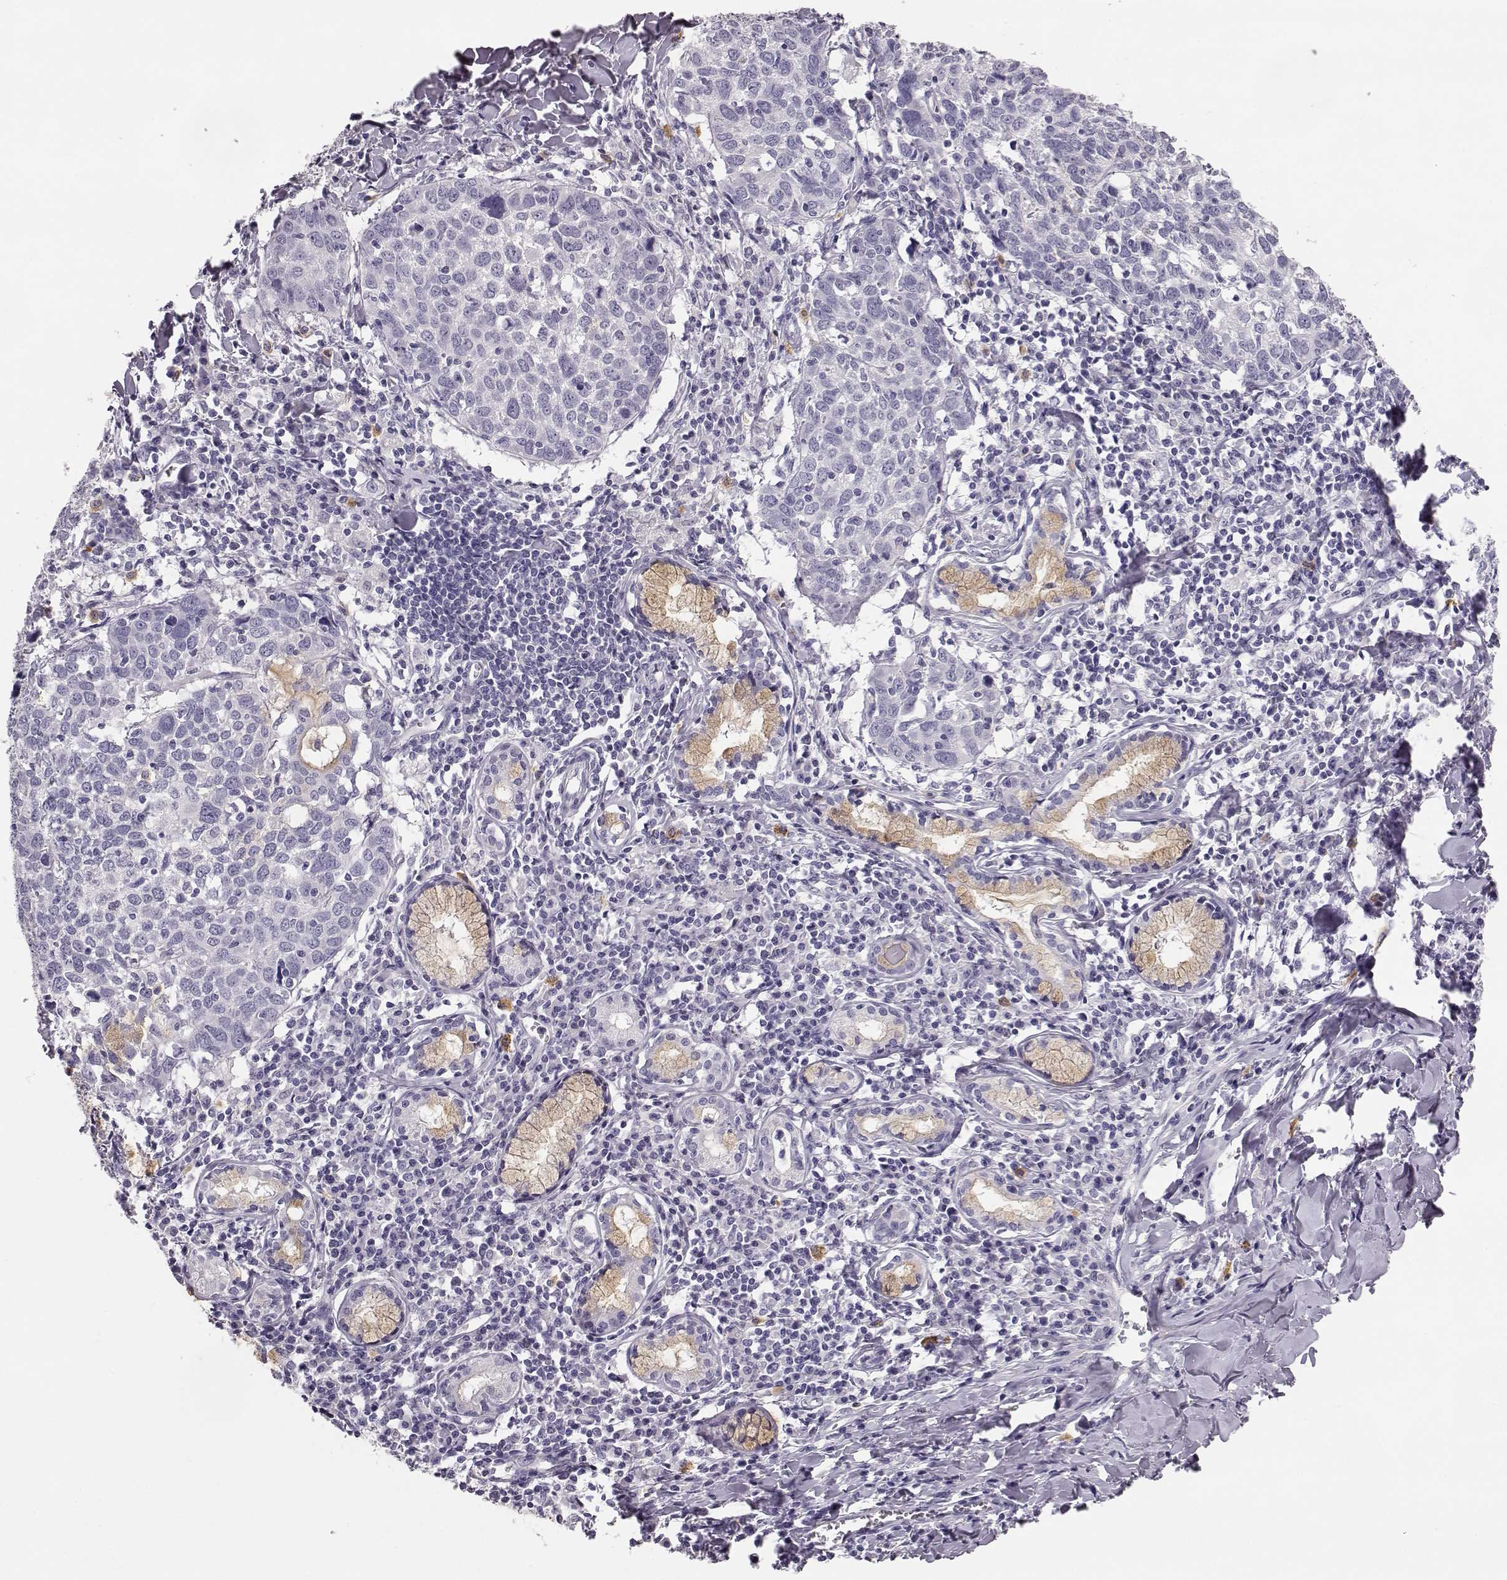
{"staining": {"intensity": "negative", "quantity": "none", "location": "none"}, "tissue": "lung cancer", "cell_type": "Tumor cells", "image_type": "cancer", "snomed": [{"axis": "morphology", "description": "Squamous cell carcinoma, NOS"}, {"axis": "topography", "description": "Lung"}], "caption": "IHC histopathology image of human squamous cell carcinoma (lung) stained for a protein (brown), which shows no positivity in tumor cells.", "gene": "NPTXR", "patient": {"sex": "male", "age": 57}}